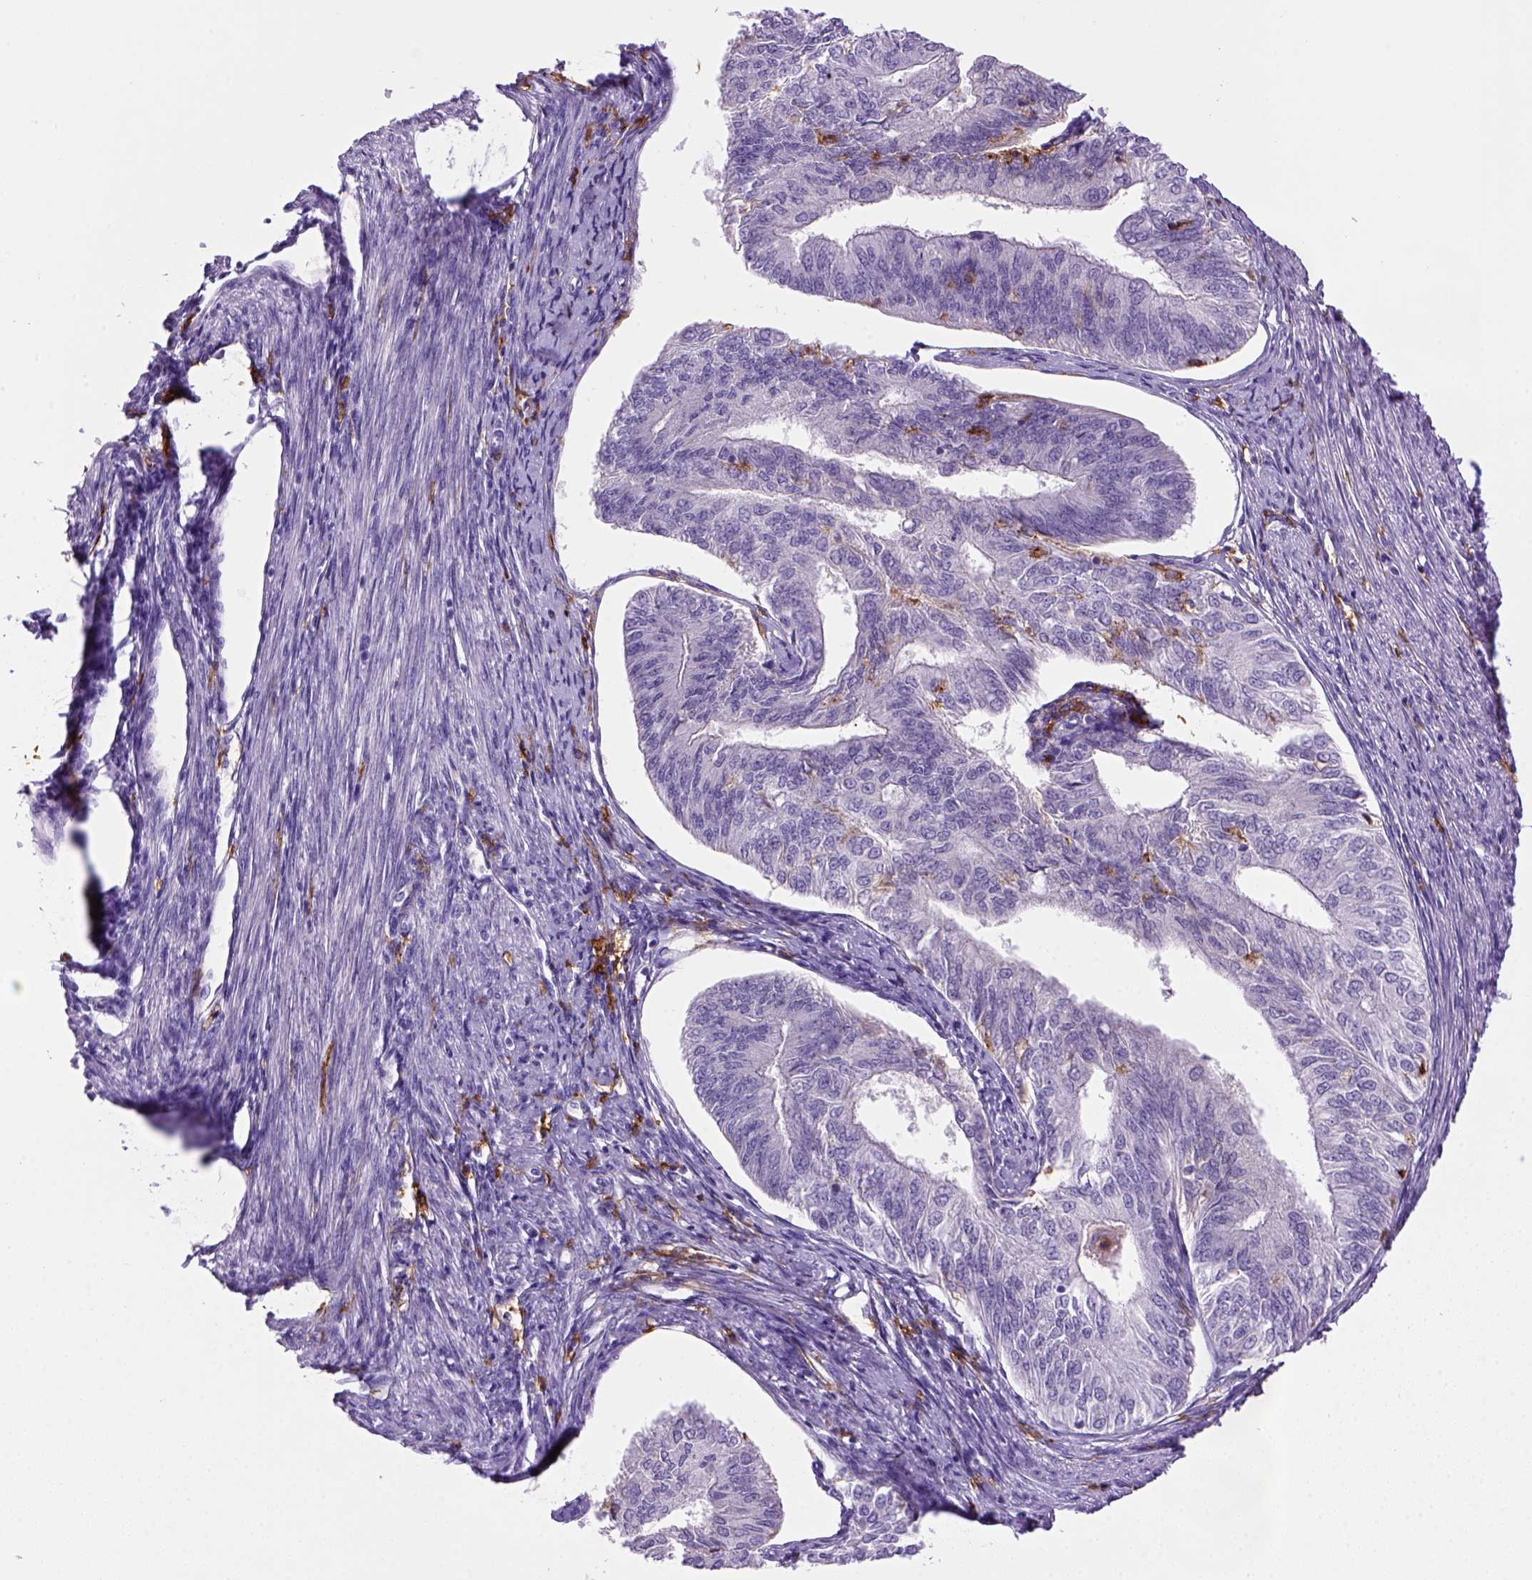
{"staining": {"intensity": "negative", "quantity": "none", "location": "none"}, "tissue": "endometrial cancer", "cell_type": "Tumor cells", "image_type": "cancer", "snomed": [{"axis": "morphology", "description": "Adenocarcinoma, NOS"}, {"axis": "topography", "description": "Endometrium"}], "caption": "High power microscopy photomicrograph of an immunohistochemistry image of endometrial cancer (adenocarcinoma), revealing no significant staining in tumor cells.", "gene": "CD14", "patient": {"sex": "female", "age": 58}}